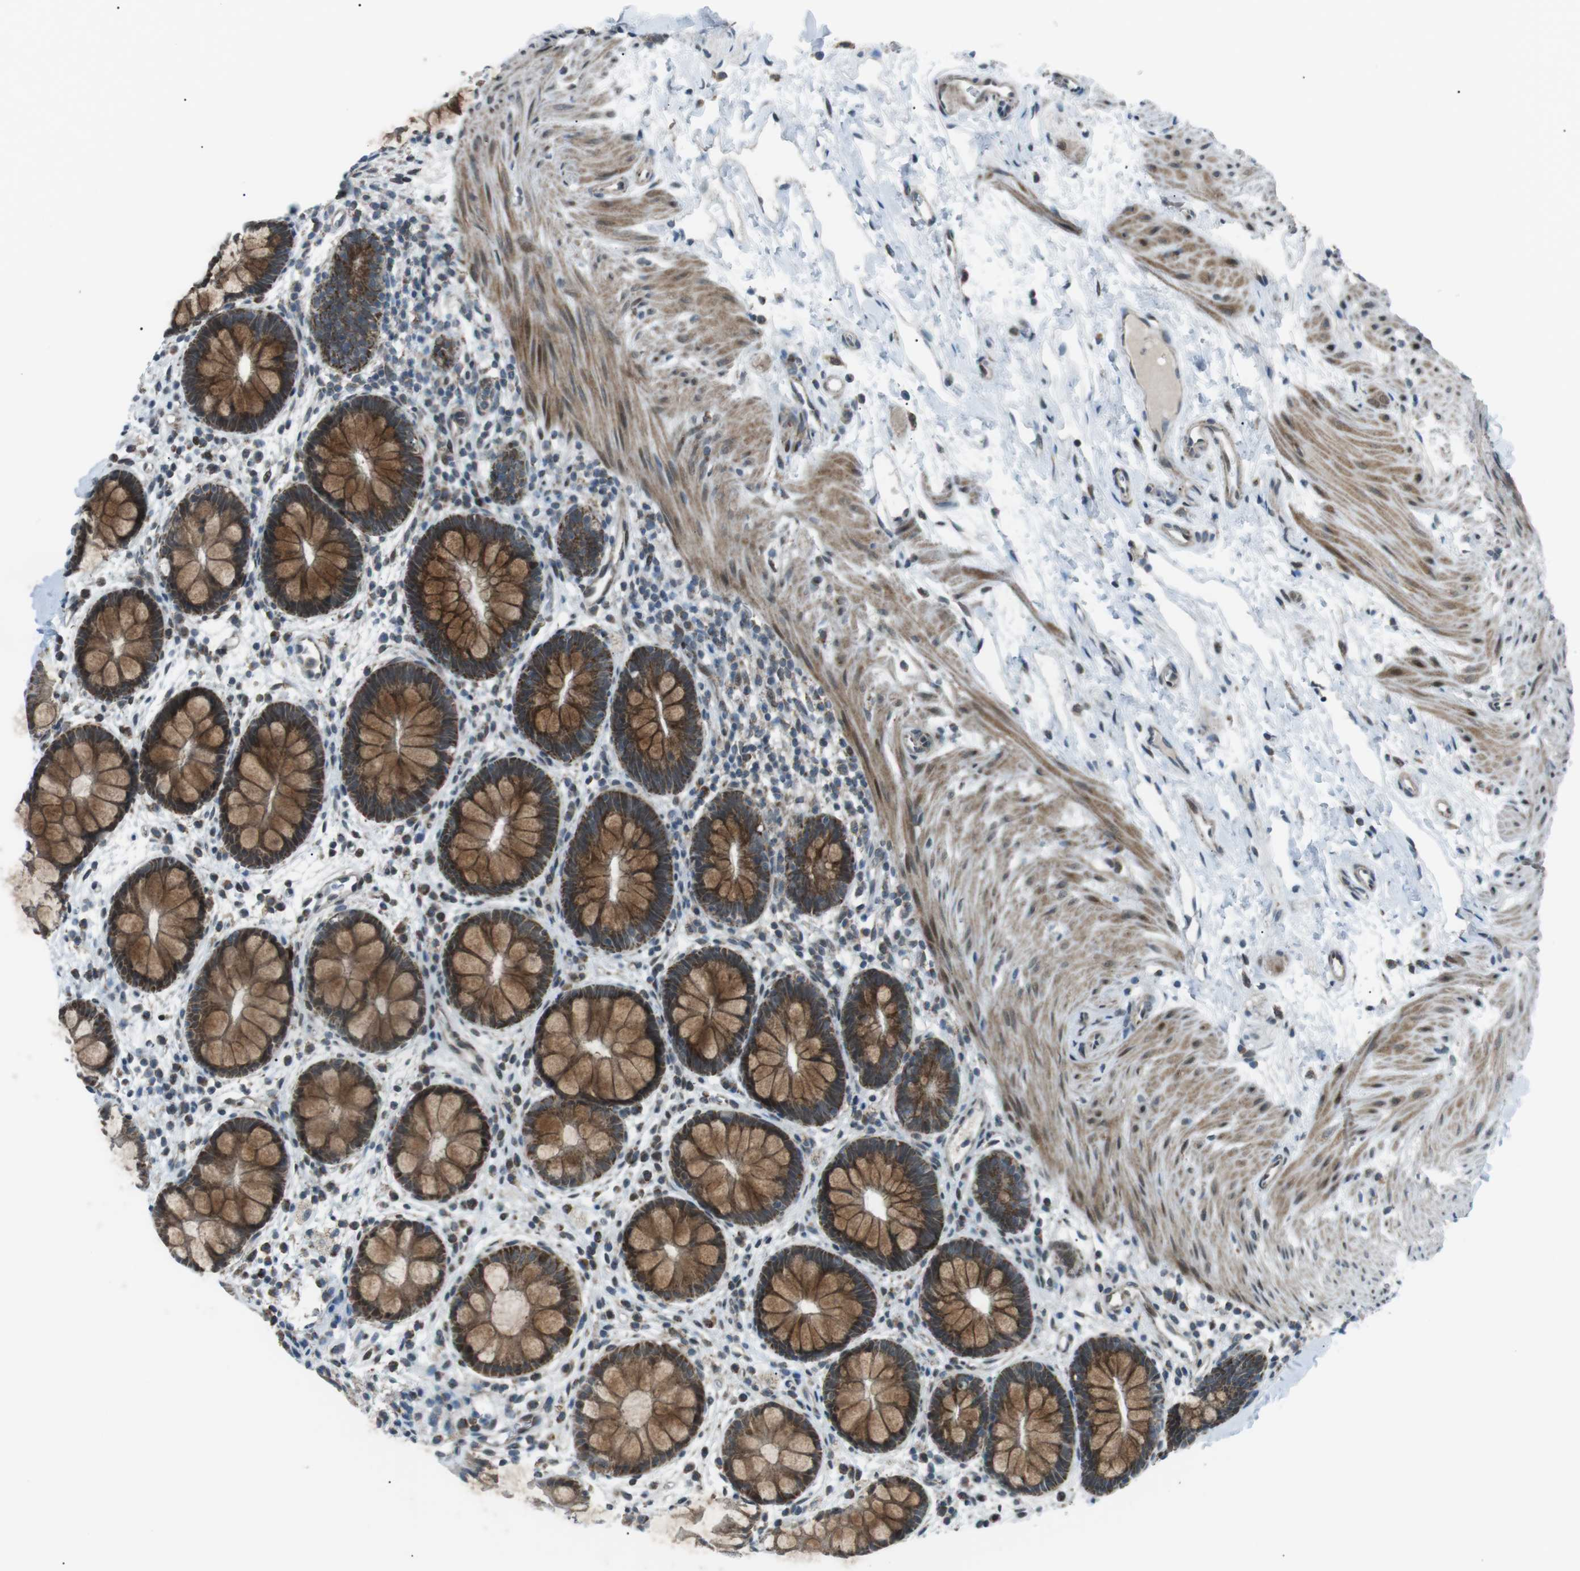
{"staining": {"intensity": "strong", "quantity": ">75%", "location": "cytoplasmic/membranous"}, "tissue": "rectum", "cell_type": "Glandular cells", "image_type": "normal", "snomed": [{"axis": "morphology", "description": "Normal tissue, NOS"}, {"axis": "topography", "description": "Rectum"}], "caption": "Immunohistochemistry photomicrograph of normal rectum stained for a protein (brown), which exhibits high levels of strong cytoplasmic/membranous positivity in approximately >75% of glandular cells.", "gene": "ARID5B", "patient": {"sex": "female", "age": 24}}